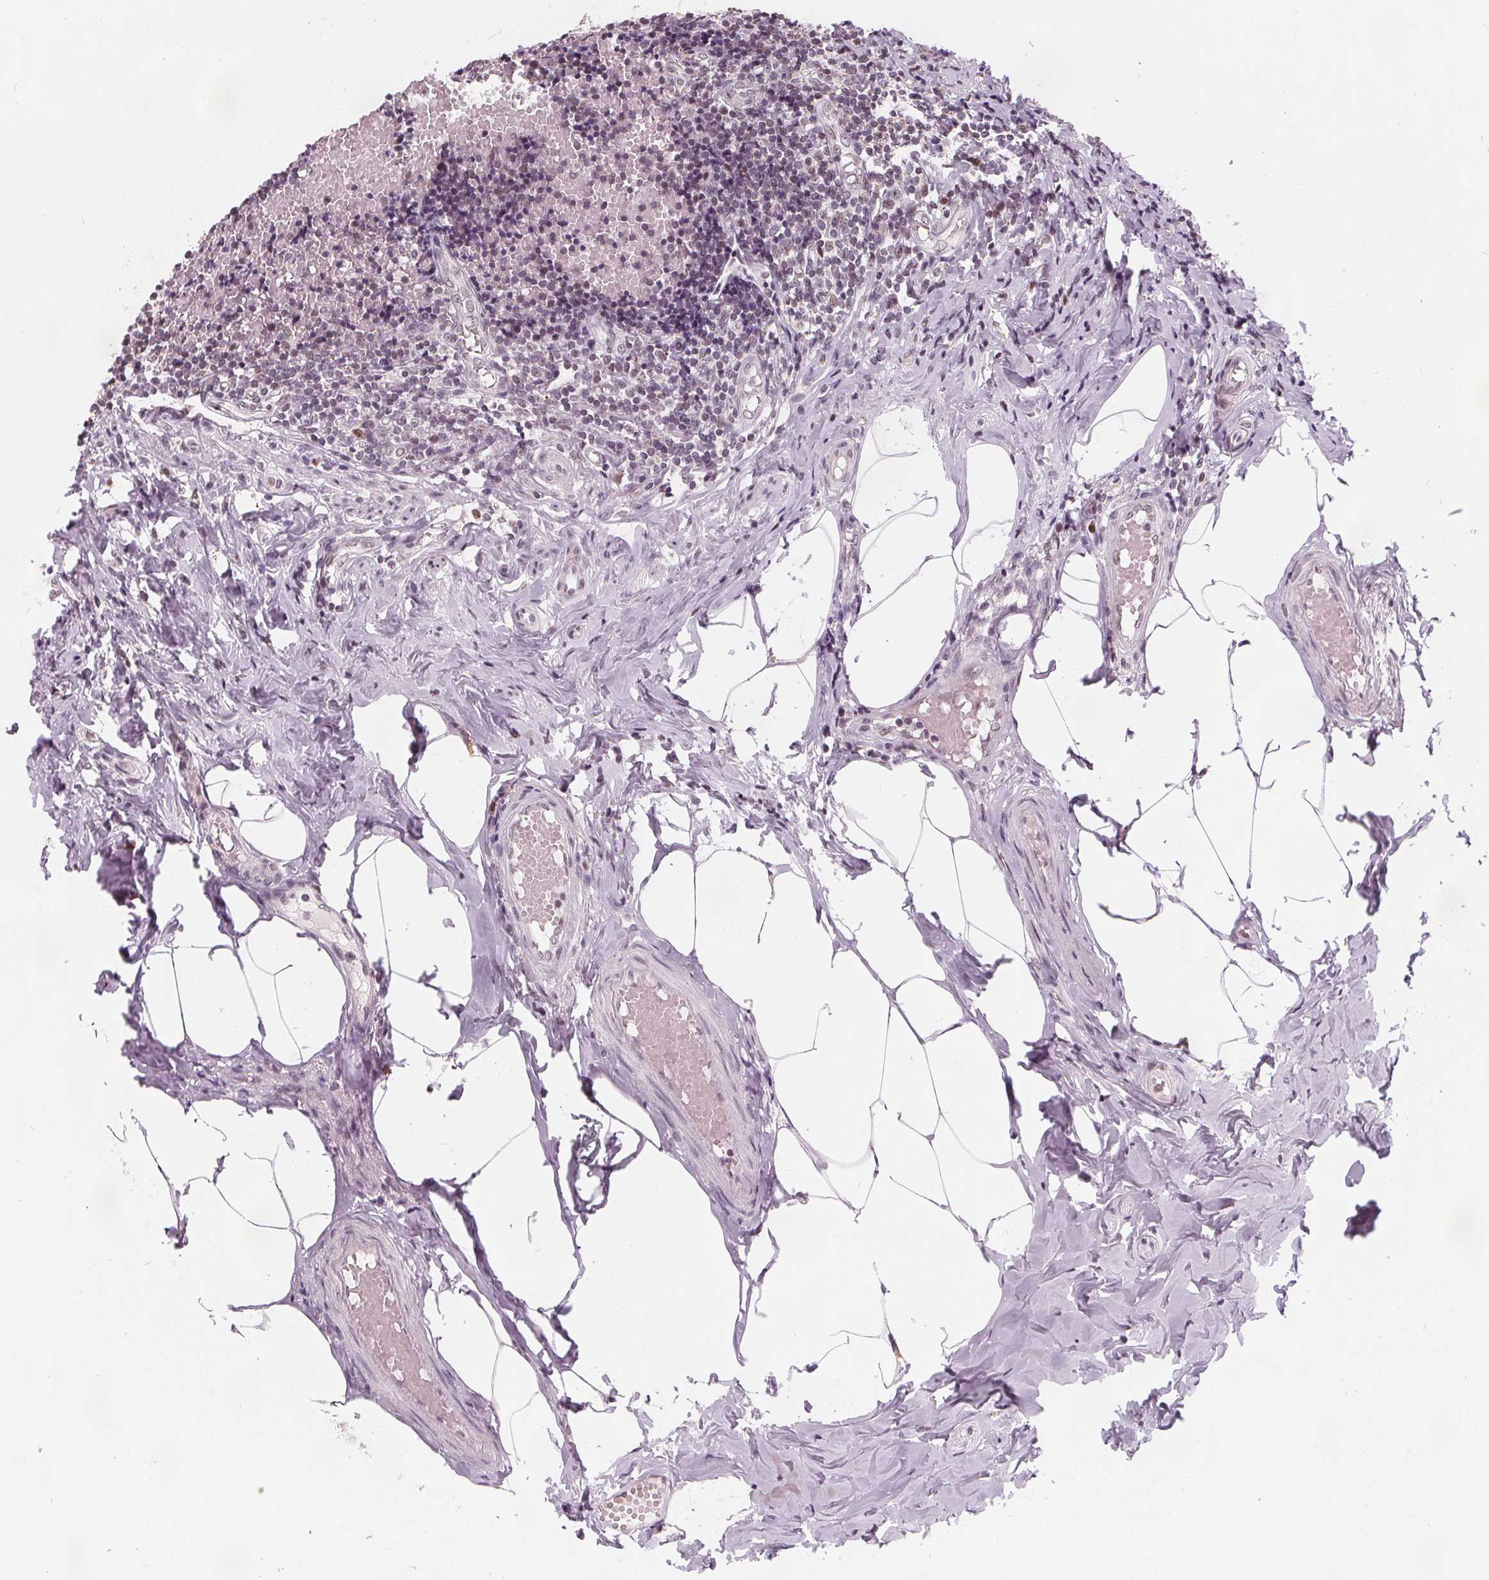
{"staining": {"intensity": "moderate", "quantity": ">75%", "location": "cytoplasmic/membranous,nuclear"}, "tissue": "appendix", "cell_type": "Glandular cells", "image_type": "normal", "snomed": [{"axis": "morphology", "description": "Normal tissue, NOS"}, {"axis": "topography", "description": "Appendix"}], "caption": "A high-resolution photomicrograph shows IHC staining of unremarkable appendix, which displays moderate cytoplasmic/membranous,nuclear staining in approximately >75% of glandular cells.", "gene": "DPM2", "patient": {"sex": "female", "age": 32}}